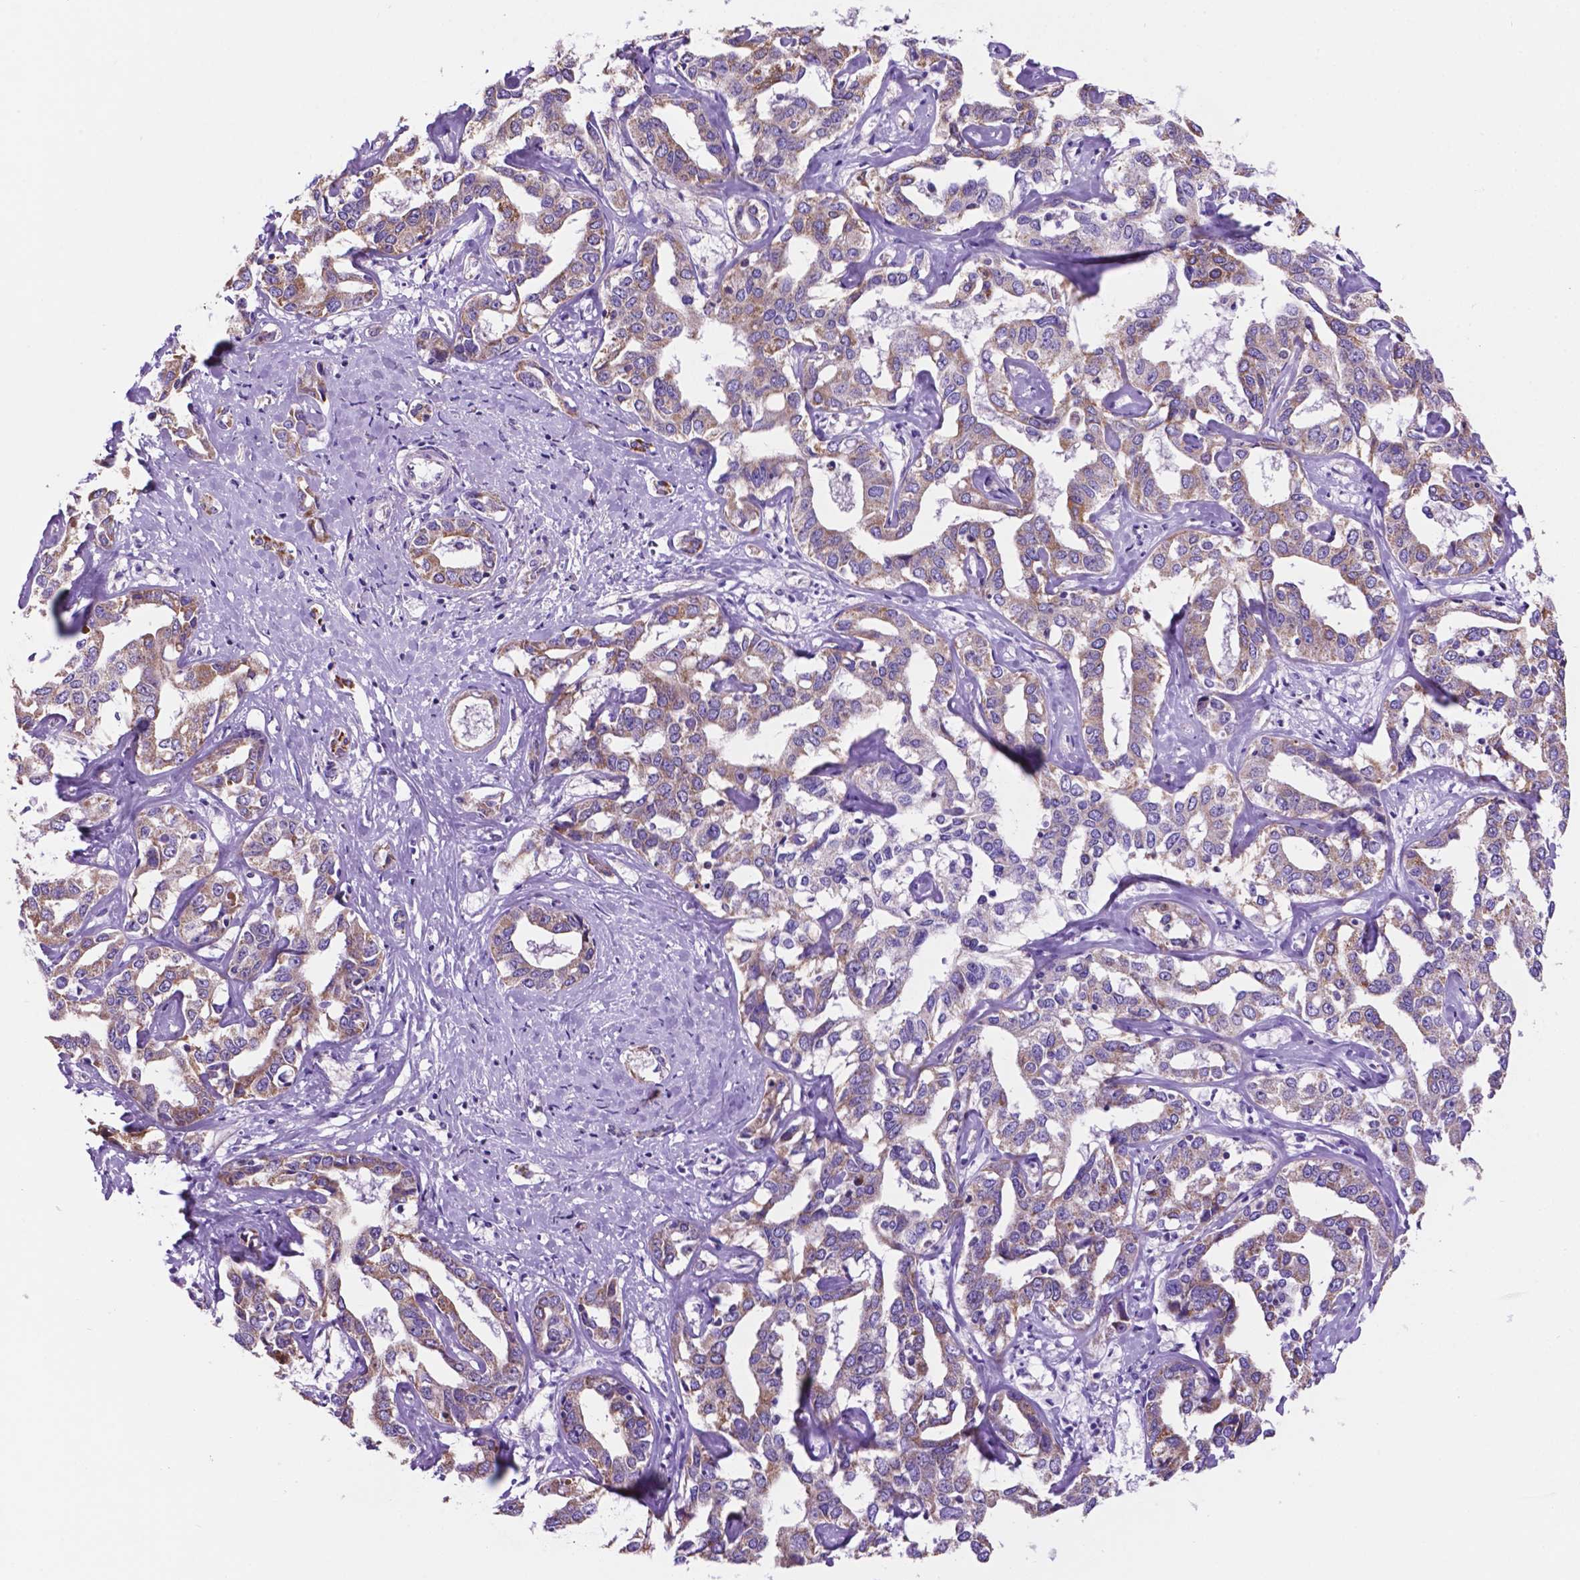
{"staining": {"intensity": "weak", "quantity": ">75%", "location": "cytoplasmic/membranous"}, "tissue": "liver cancer", "cell_type": "Tumor cells", "image_type": "cancer", "snomed": [{"axis": "morphology", "description": "Cholangiocarcinoma"}, {"axis": "topography", "description": "Liver"}], "caption": "Tumor cells exhibit low levels of weak cytoplasmic/membranous expression in about >75% of cells in human liver cancer (cholangiocarcinoma). (DAB IHC with brightfield microscopy, high magnification).", "gene": "TMEM121B", "patient": {"sex": "male", "age": 59}}